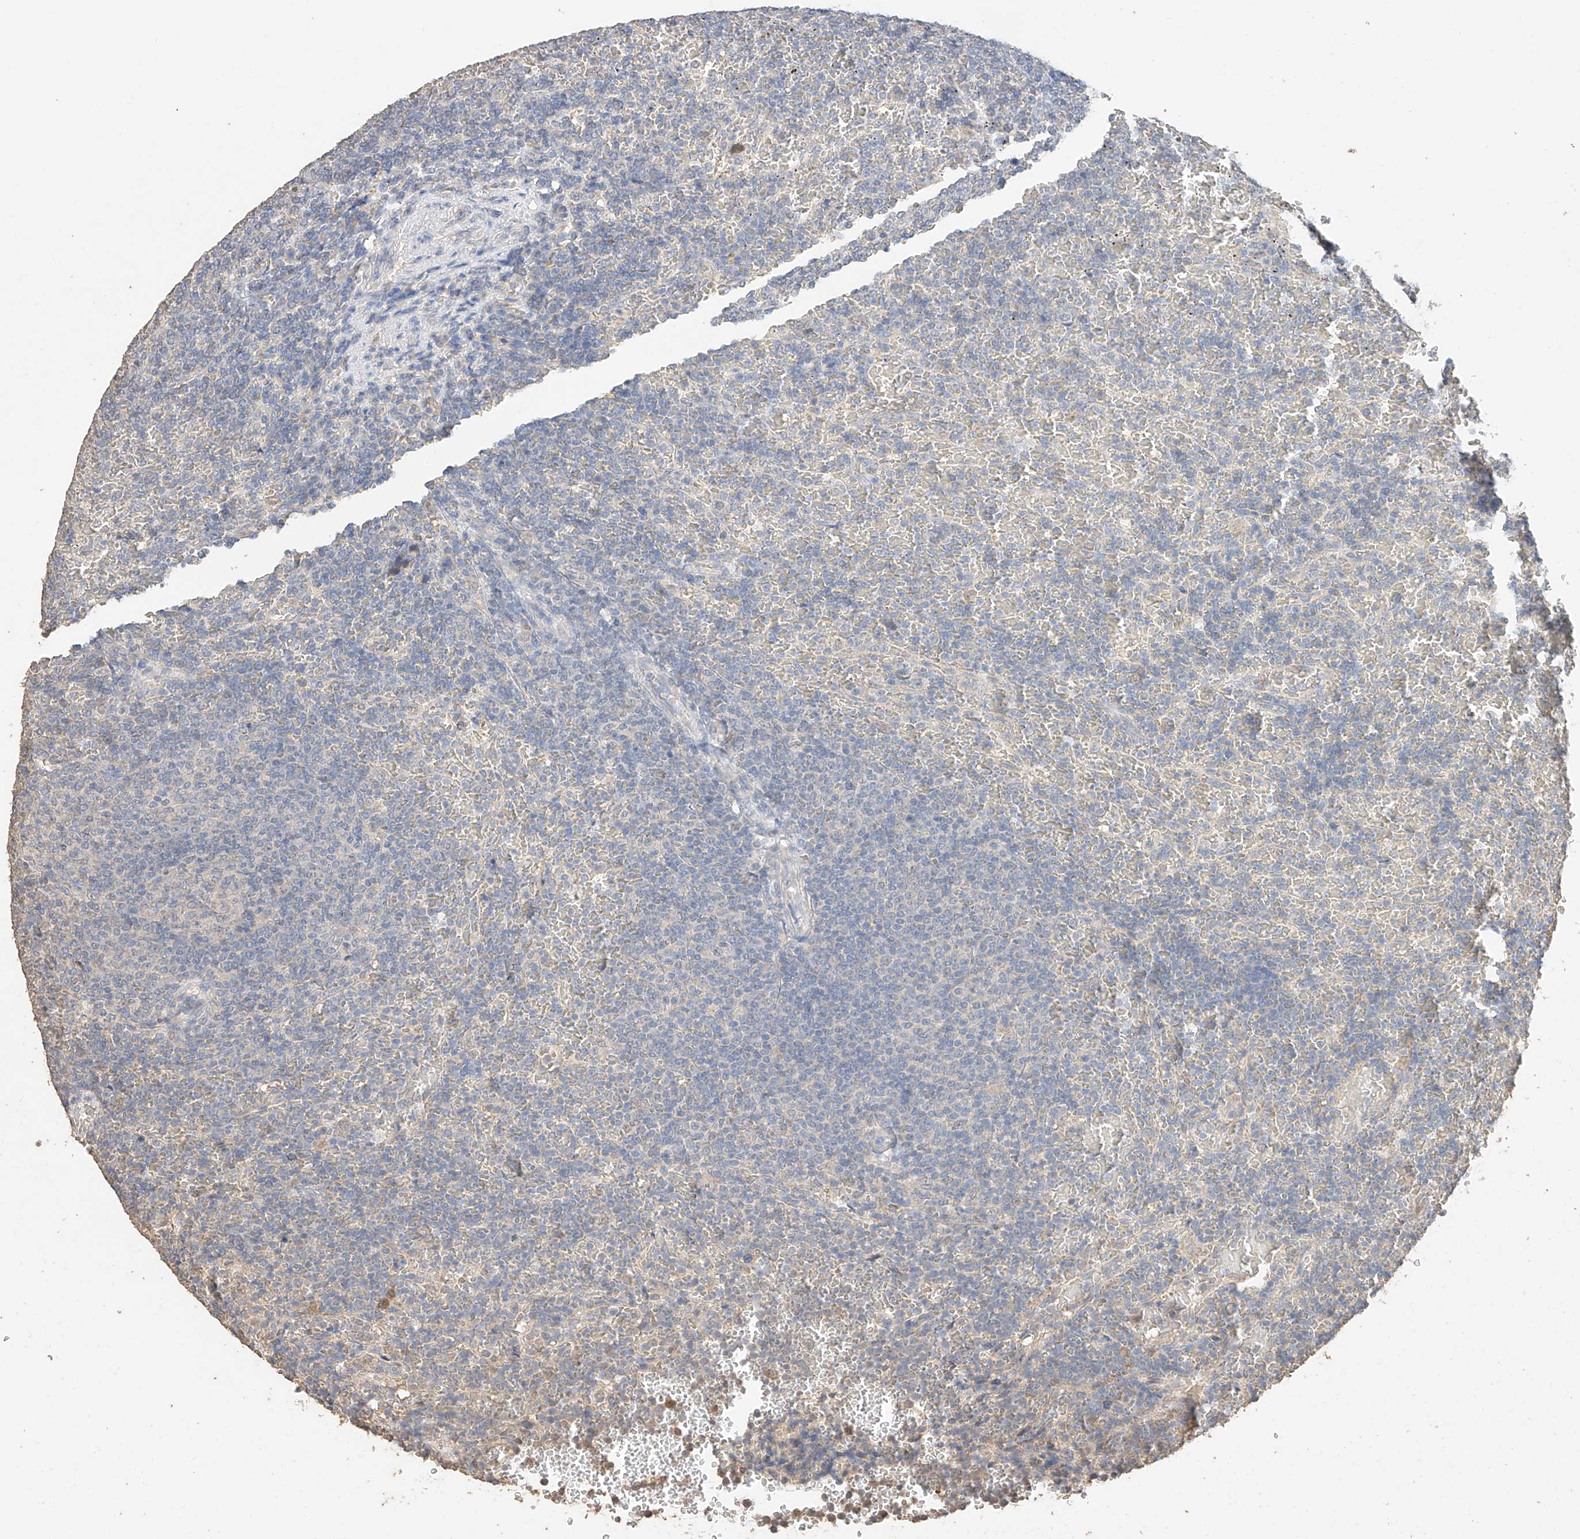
{"staining": {"intensity": "negative", "quantity": "none", "location": "none"}, "tissue": "lymphoma", "cell_type": "Tumor cells", "image_type": "cancer", "snomed": [{"axis": "morphology", "description": "Malignant lymphoma, non-Hodgkin's type, Low grade"}, {"axis": "topography", "description": "Spleen"}], "caption": "This is an immunohistochemistry photomicrograph of human lymphoma. There is no expression in tumor cells.", "gene": "IL22RA2", "patient": {"sex": "female", "age": 77}}